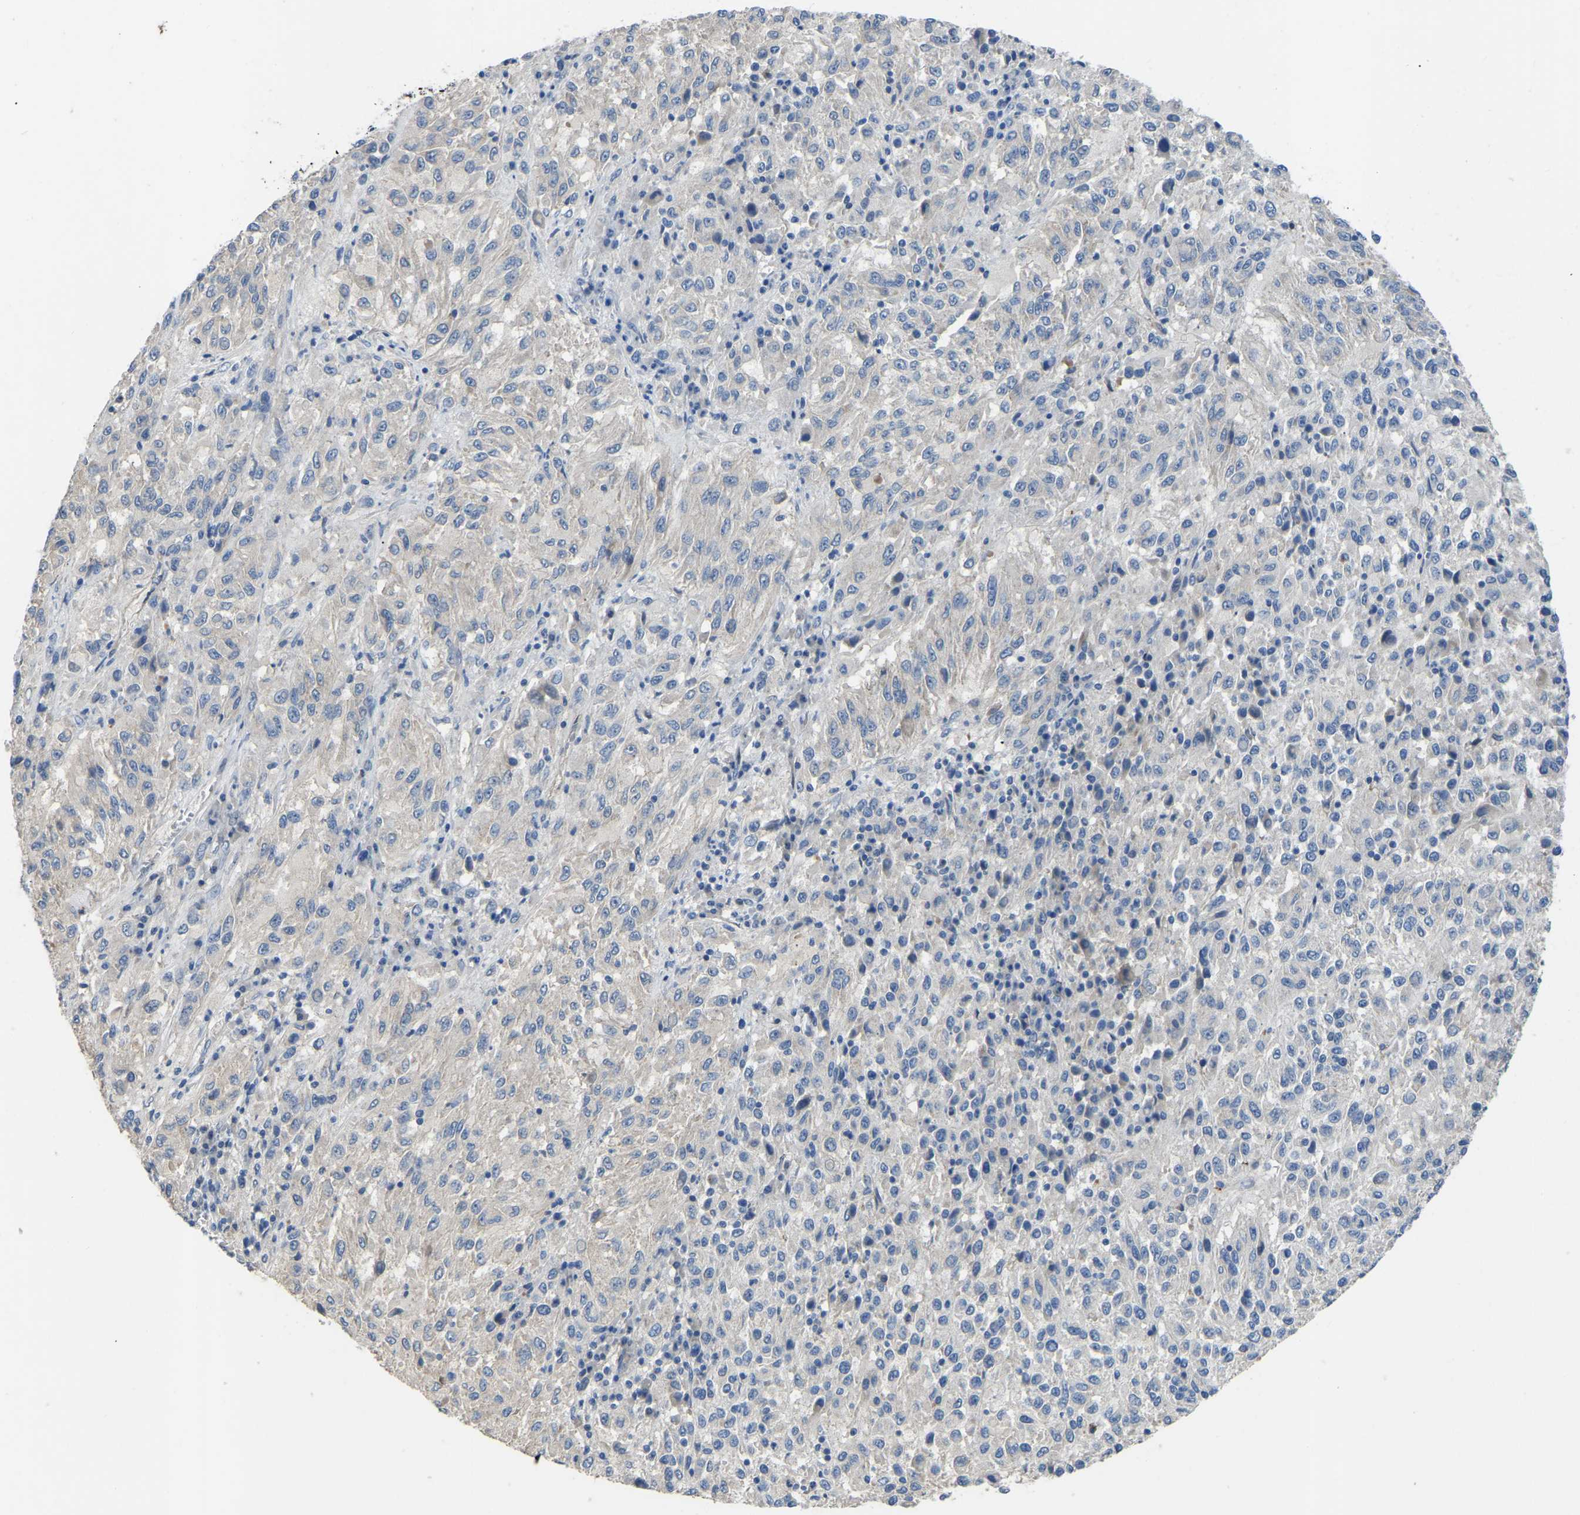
{"staining": {"intensity": "negative", "quantity": "none", "location": "none"}, "tissue": "melanoma", "cell_type": "Tumor cells", "image_type": "cancer", "snomed": [{"axis": "morphology", "description": "Malignant melanoma, Metastatic site"}, {"axis": "topography", "description": "Lung"}], "caption": "Human malignant melanoma (metastatic site) stained for a protein using immunohistochemistry (IHC) displays no expression in tumor cells.", "gene": "HIGD2B", "patient": {"sex": "male", "age": 64}}